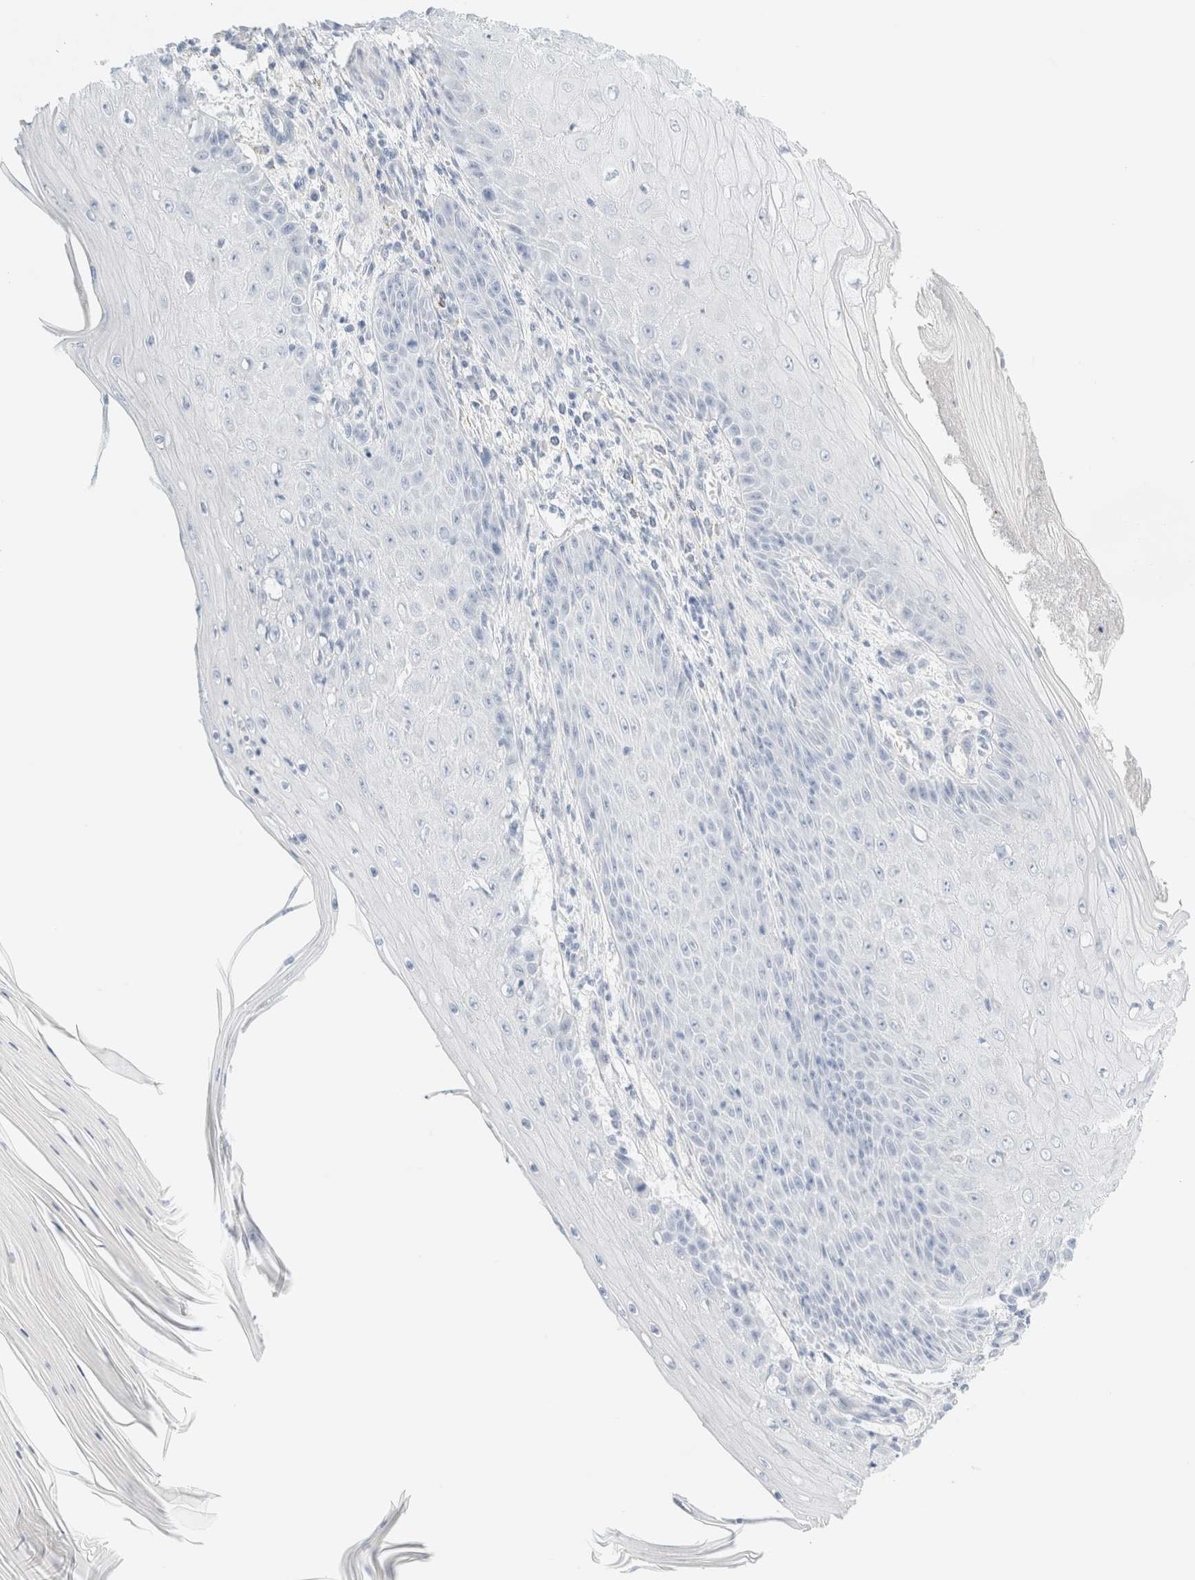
{"staining": {"intensity": "negative", "quantity": "none", "location": "none"}, "tissue": "skin cancer", "cell_type": "Tumor cells", "image_type": "cancer", "snomed": [{"axis": "morphology", "description": "Squamous cell carcinoma, NOS"}, {"axis": "topography", "description": "Skin"}], "caption": "Immunohistochemical staining of human skin squamous cell carcinoma shows no significant expression in tumor cells.", "gene": "DPYS", "patient": {"sex": "female", "age": 73}}